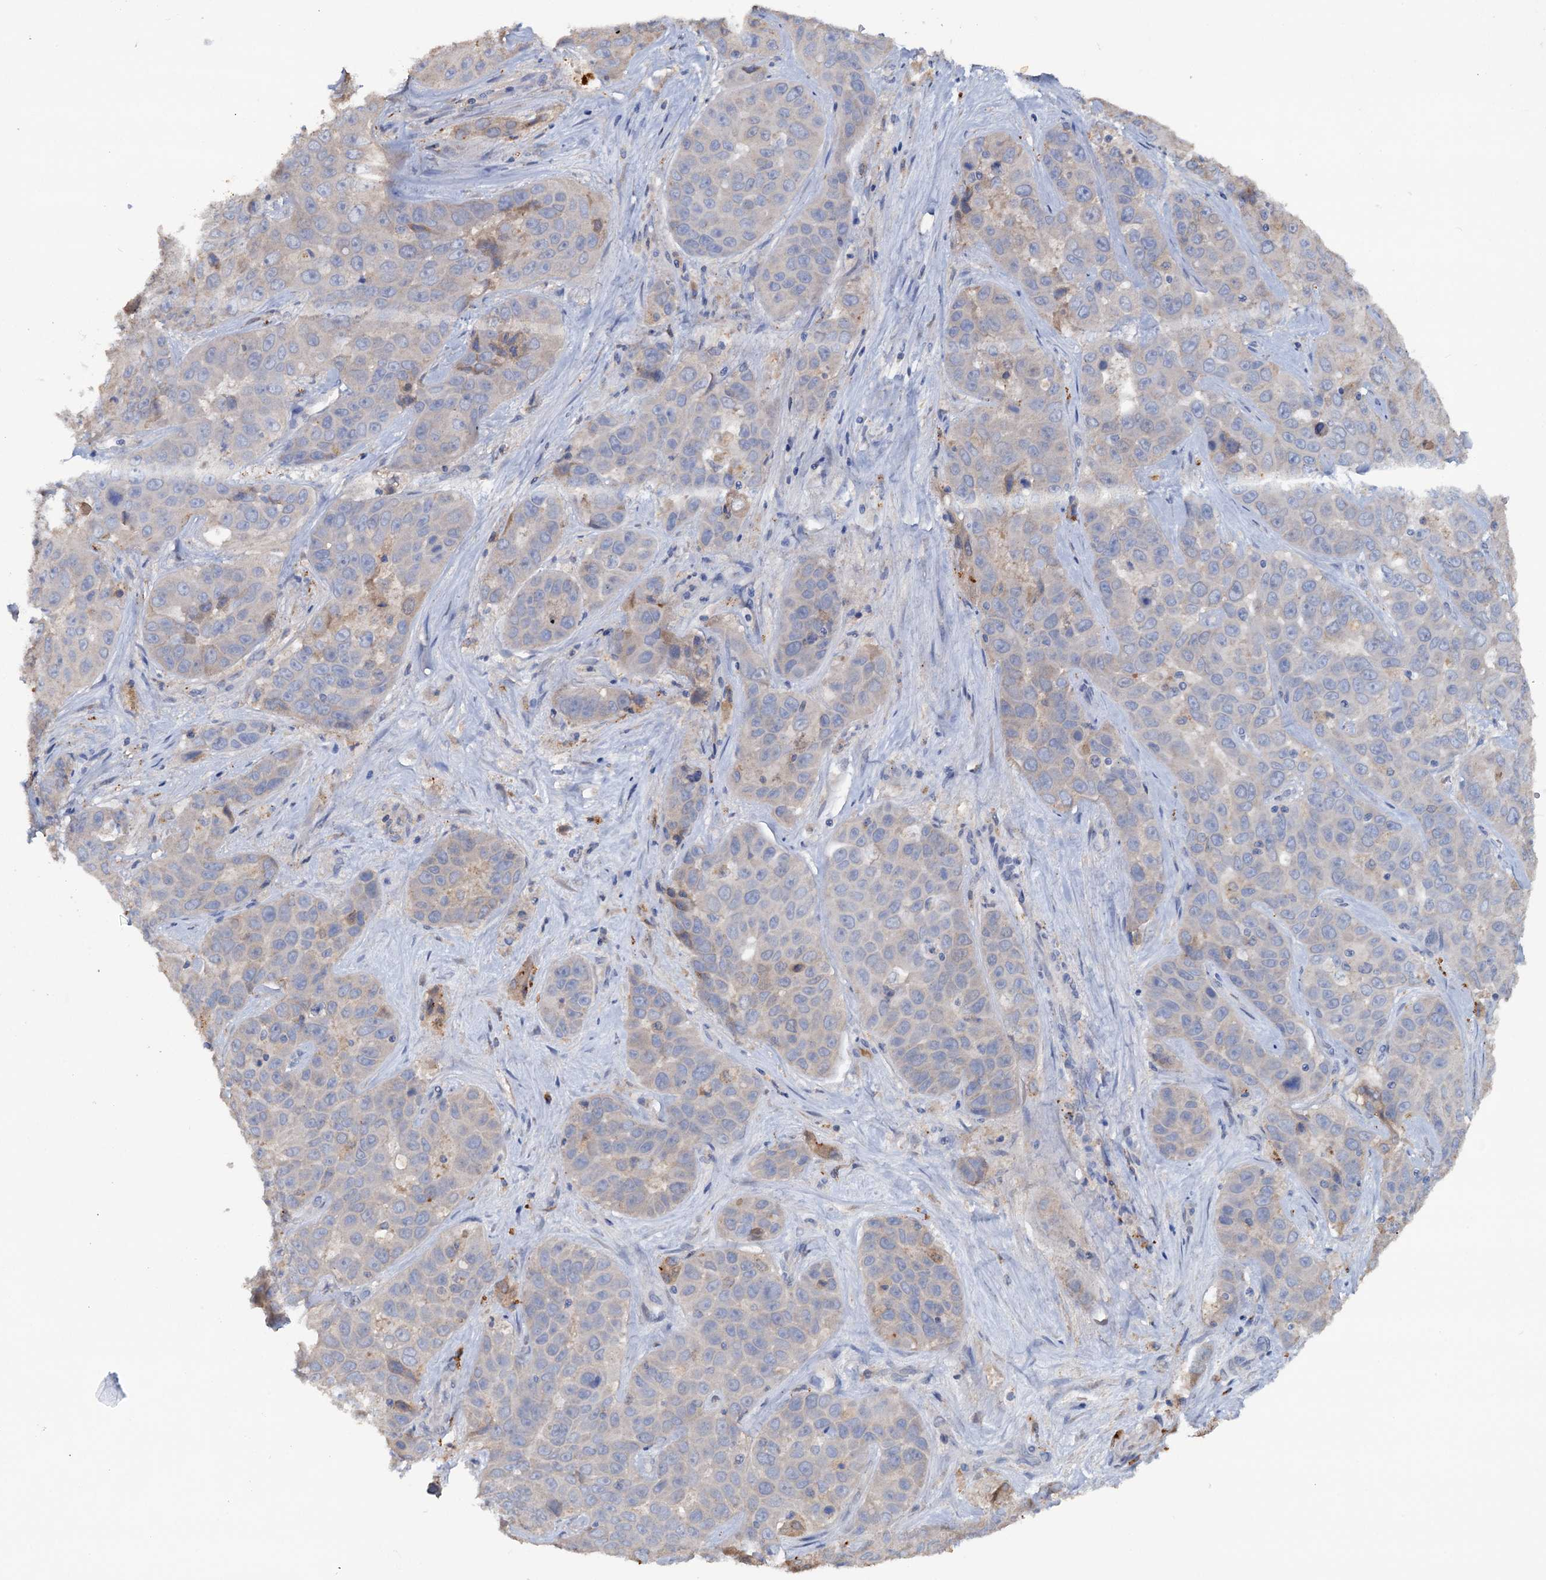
{"staining": {"intensity": "negative", "quantity": "none", "location": "none"}, "tissue": "liver cancer", "cell_type": "Tumor cells", "image_type": "cancer", "snomed": [{"axis": "morphology", "description": "Cholangiocarcinoma"}, {"axis": "topography", "description": "Liver"}], "caption": "Immunohistochemistry (IHC) image of neoplastic tissue: human liver cancer (cholangiocarcinoma) stained with DAB (3,3'-diaminobenzidine) displays no significant protein expression in tumor cells.", "gene": "IL17RD", "patient": {"sex": "female", "age": 52}}